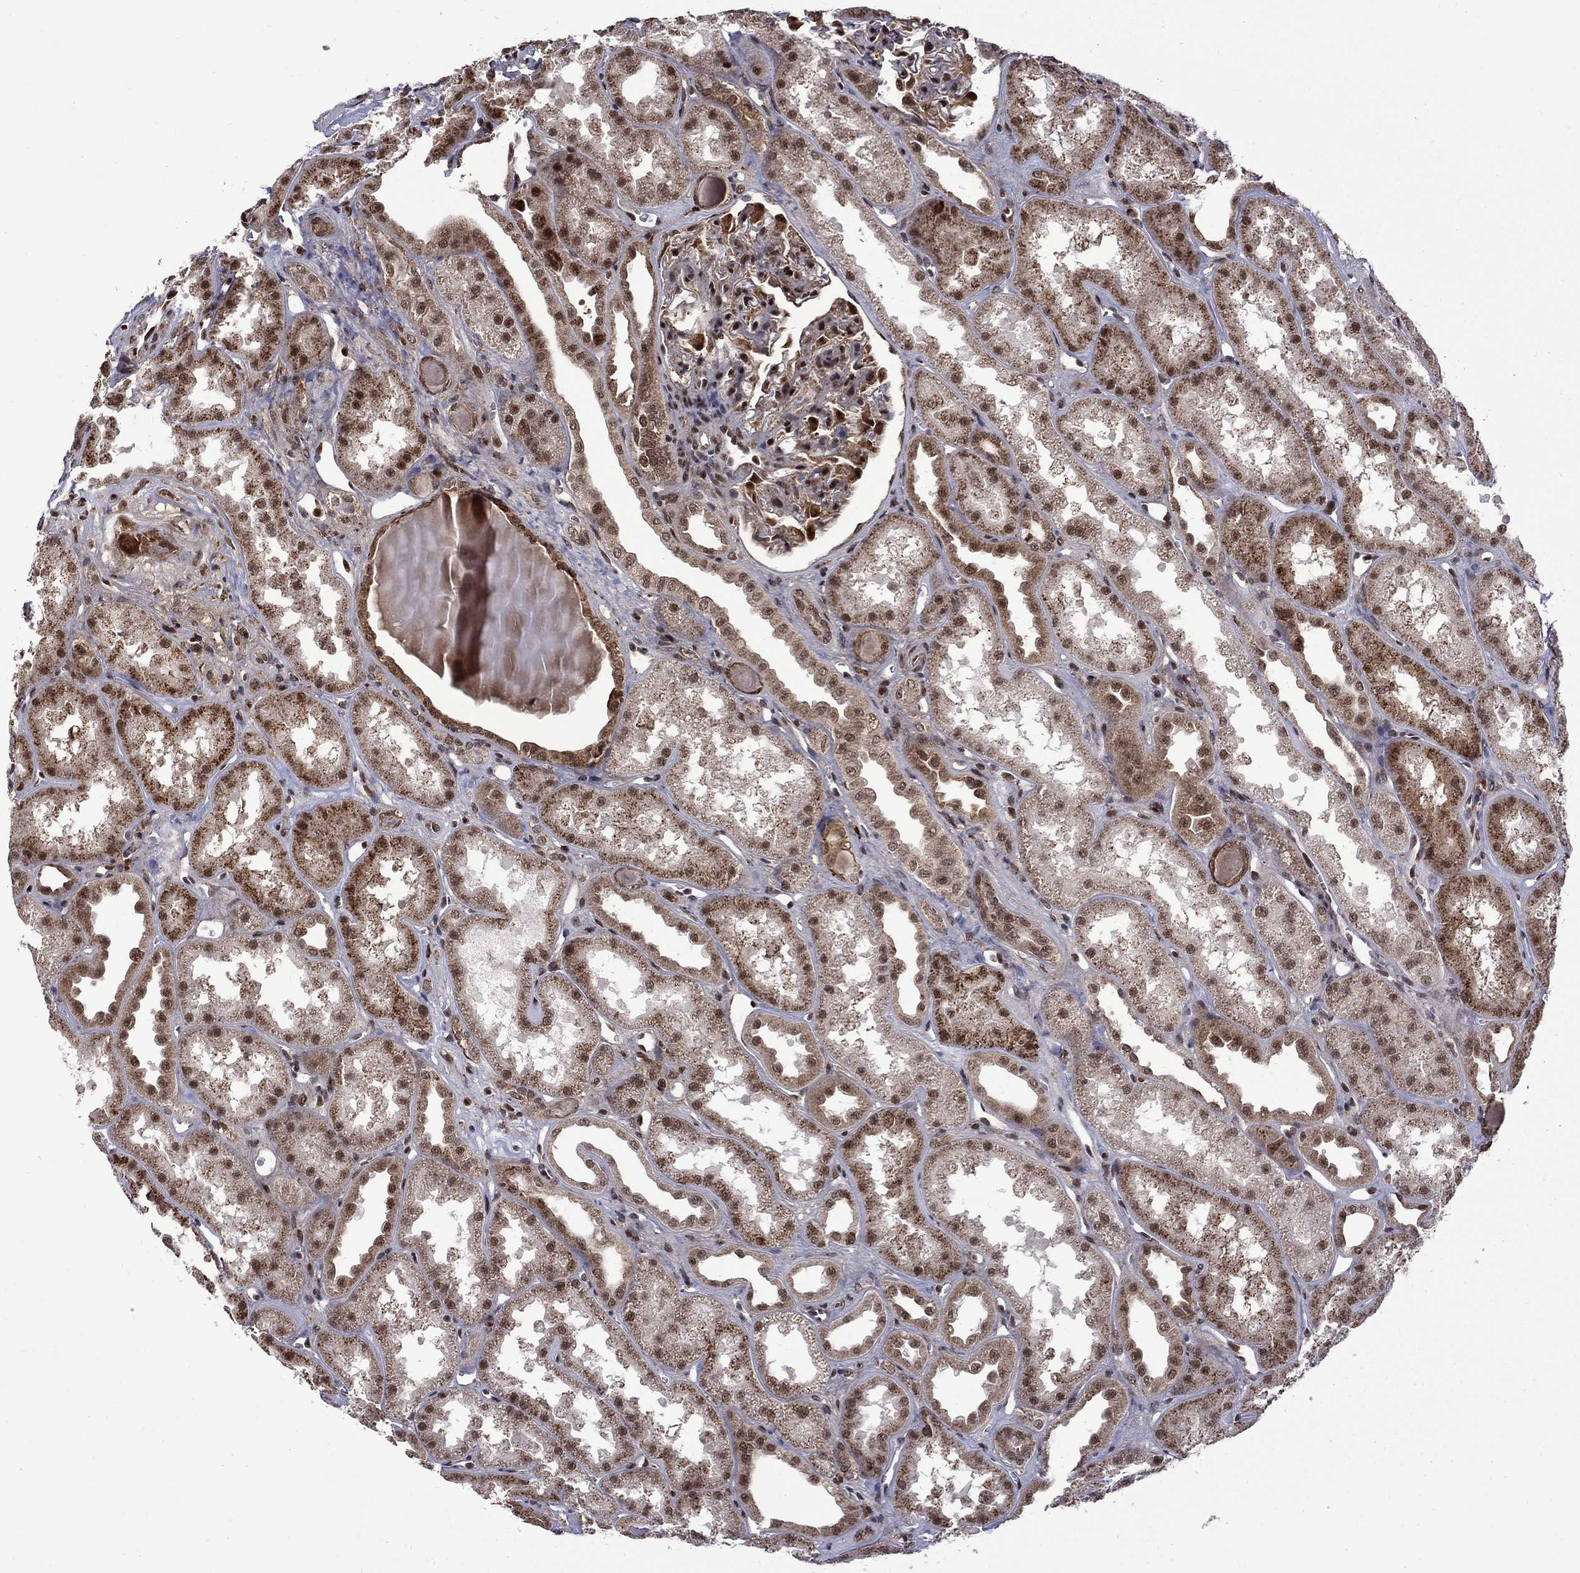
{"staining": {"intensity": "moderate", "quantity": "25%-75%", "location": "nuclear"}, "tissue": "kidney", "cell_type": "Cells in glomeruli", "image_type": "normal", "snomed": [{"axis": "morphology", "description": "Normal tissue, NOS"}, {"axis": "topography", "description": "Kidney"}], "caption": "IHC staining of normal kidney, which shows medium levels of moderate nuclear staining in about 25%-75% of cells in glomeruli indicating moderate nuclear protein expression. The staining was performed using DAB (3,3'-diaminobenzidine) (brown) for protein detection and nuclei were counterstained in hematoxylin (blue).", "gene": "KPNA3", "patient": {"sex": "male", "age": 61}}